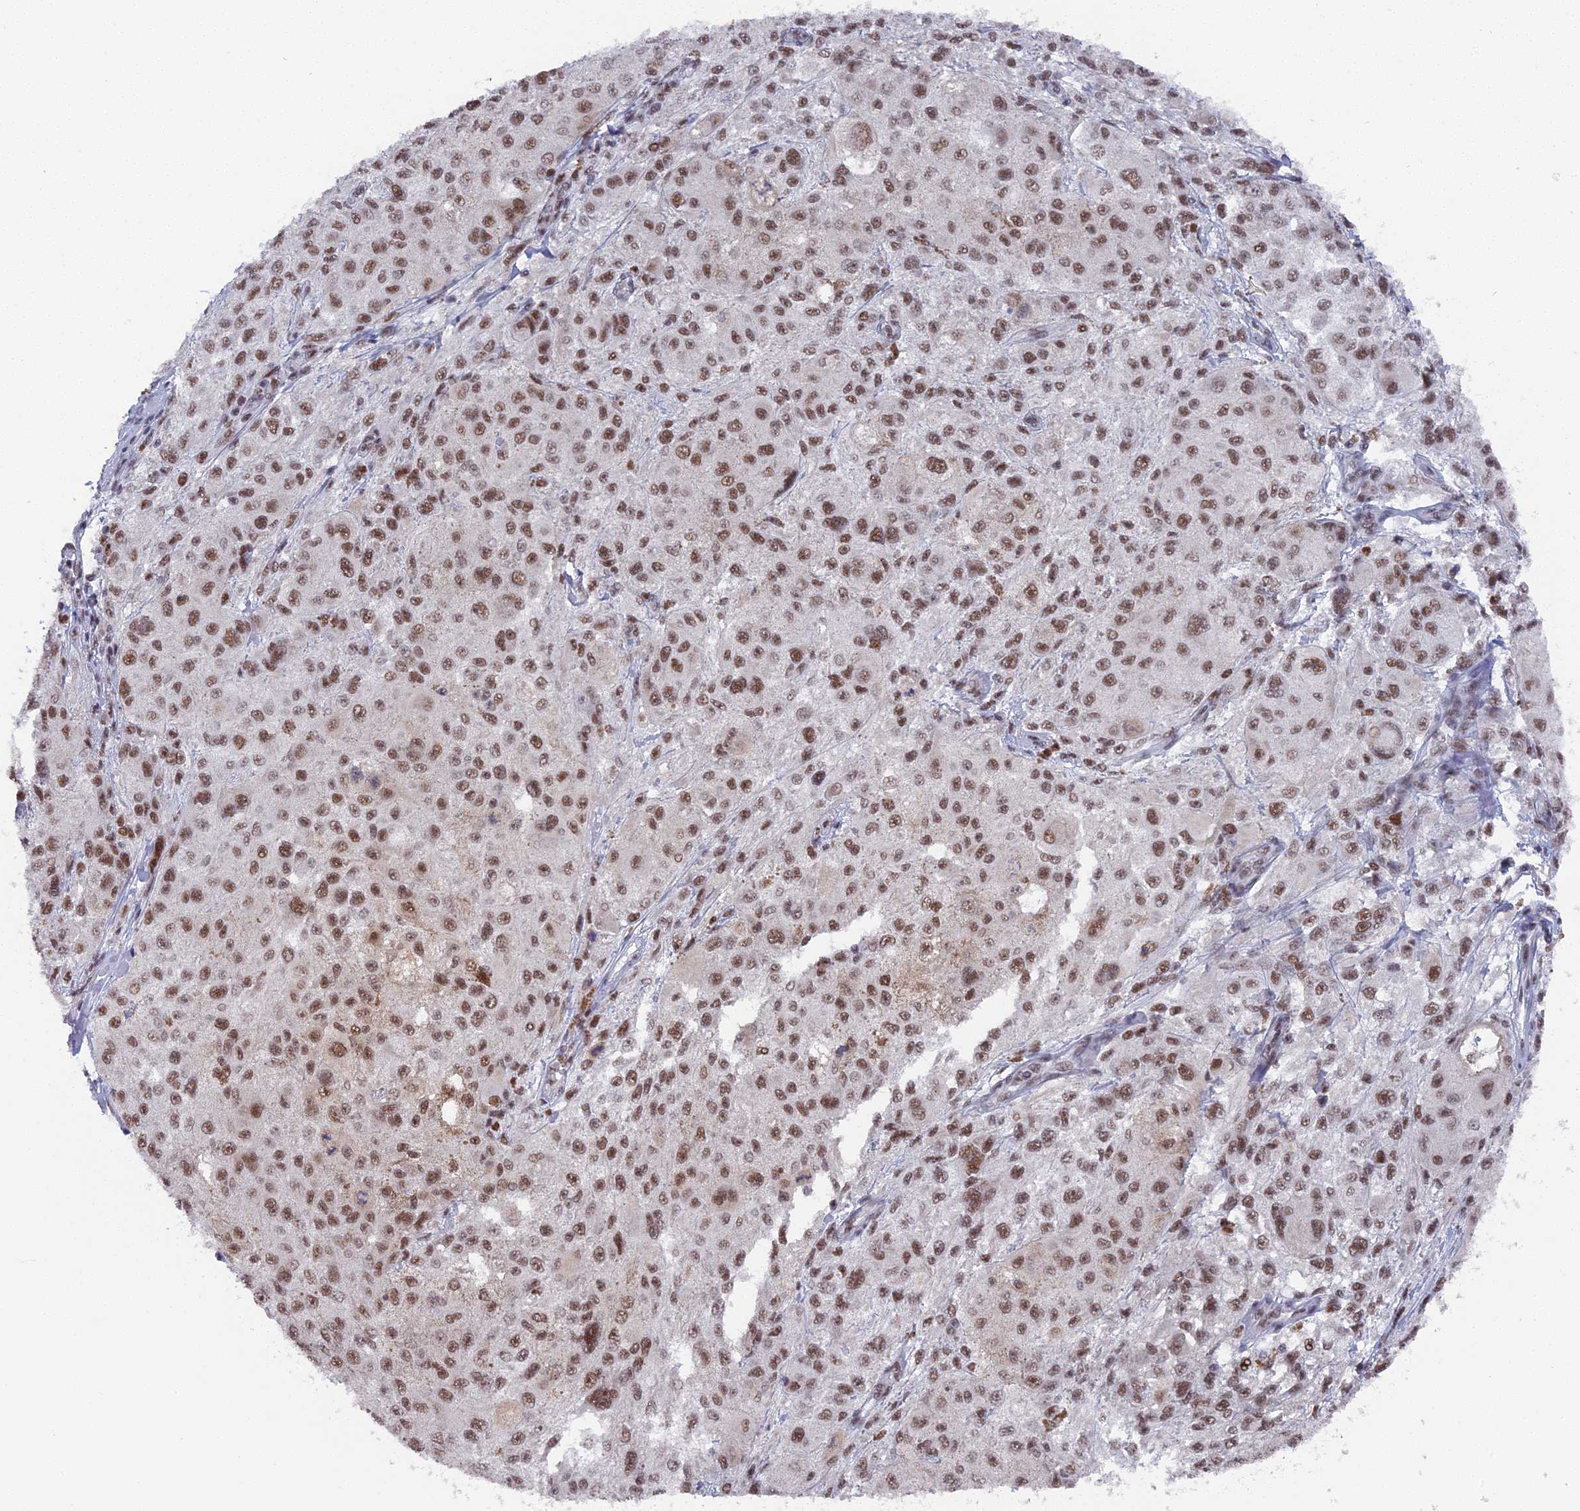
{"staining": {"intensity": "moderate", "quantity": ">75%", "location": "nuclear"}, "tissue": "melanoma", "cell_type": "Tumor cells", "image_type": "cancer", "snomed": [{"axis": "morphology", "description": "Necrosis, NOS"}, {"axis": "morphology", "description": "Malignant melanoma, NOS"}, {"axis": "topography", "description": "Skin"}], "caption": "A brown stain labels moderate nuclear expression of a protein in melanoma tumor cells.", "gene": "SF3A2", "patient": {"sex": "female", "age": 87}}